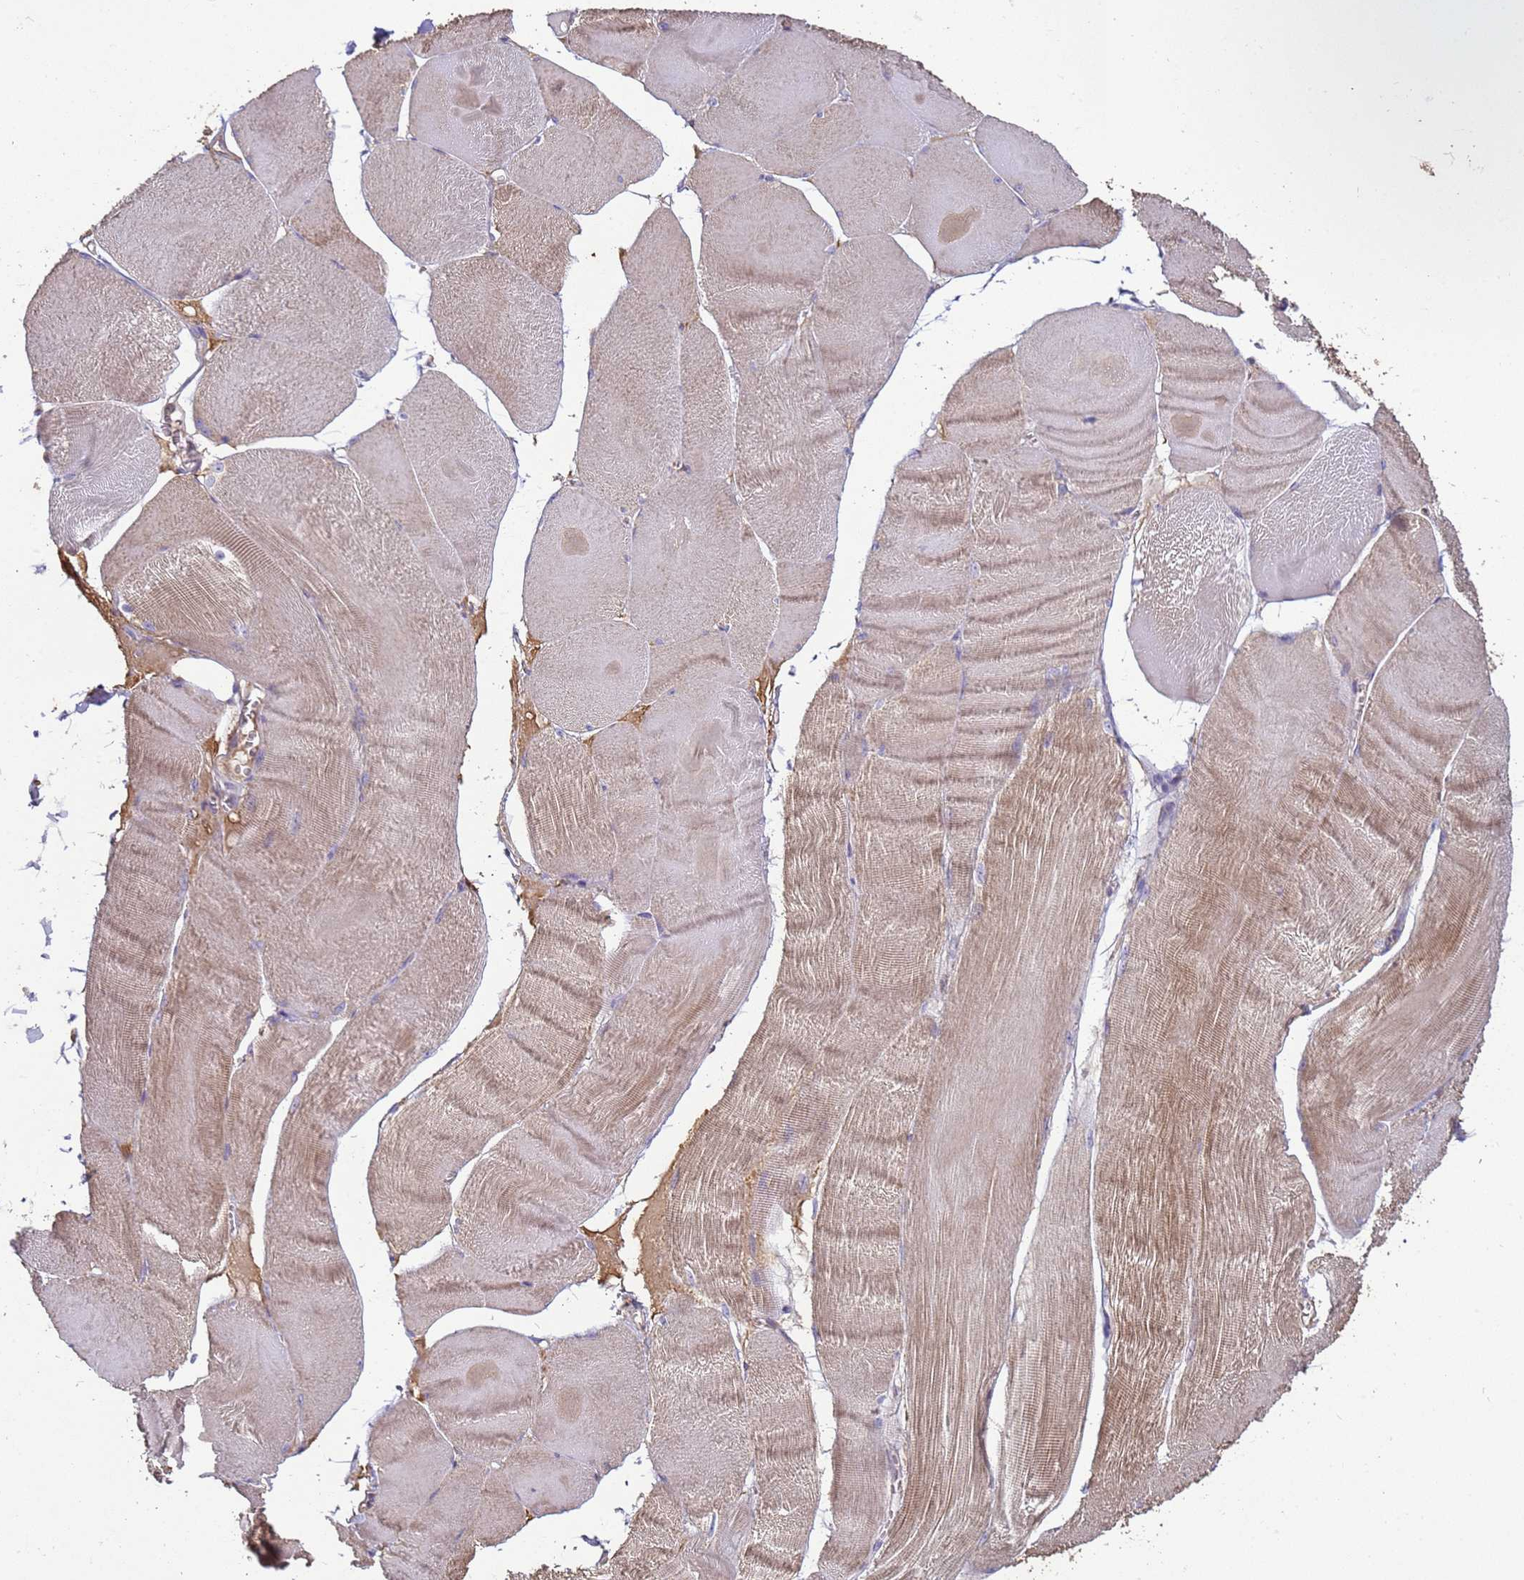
{"staining": {"intensity": "moderate", "quantity": "25%-75%", "location": "cytoplasmic/membranous"}, "tissue": "skeletal muscle", "cell_type": "Myocytes", "image_type": "normal", "snomed": [{"axis": "morphology", "description": "Normal tissue, NOS"}, {"axis": "morphology", "description": "Basal cell carcinoma"}, {"axis": "topography", "description": "Skeletal muscle"}], "caption": "This image demonstrates benign skeletal muscle stained with immunohistochemistry (IHC) to label a protein in brown. The cytoplasmic/membranous of myocytes show moderate positivity for the protein. Nuclei are counter-stained blue.", "gene": "SGIP1", "patient": {"sex": "female", "age": 64}}